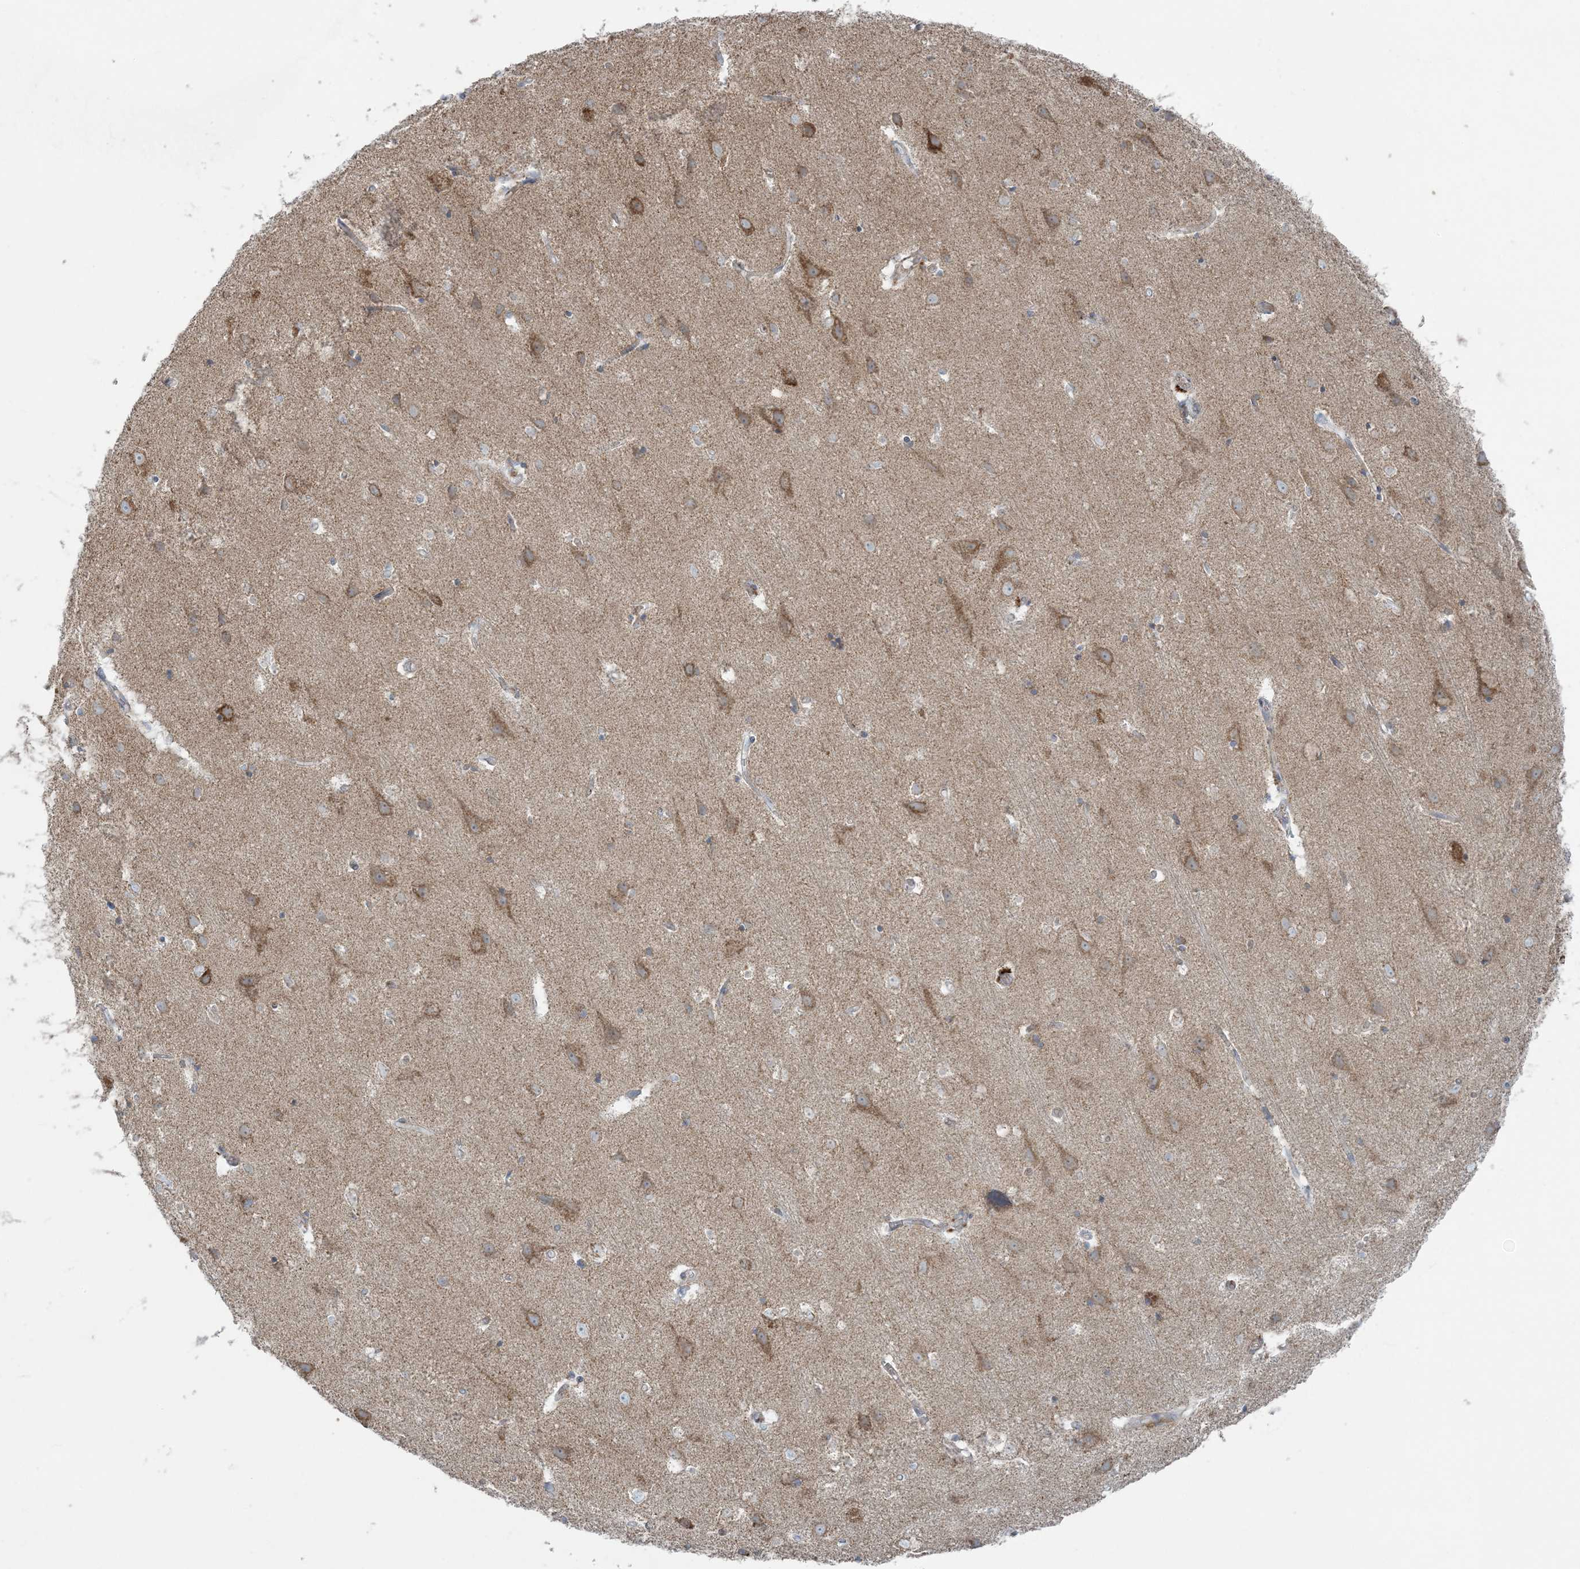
{"staining": {"intensity": "weak", "quantity": "25%-75%", "location": "cytoplasmic/membranous"}, "tissue": "cerebral cortex", "cell_type": "Endothelial cells", "image_type": "normal", "snomed": [{"axis": "morphology", "description": "Normal tissue, NOS"}, {"axis": "topography", "description": "Cerebral cortex"}], "caption": "Weak cytoplasmic/membranous expression for a protein is seen in approximately 25%-75% of endothelial cells of benign cerebral cortex using immunohistochemistry.", "gene": "PIK3R4", "patient": {"sex": "male", "age": 54}}